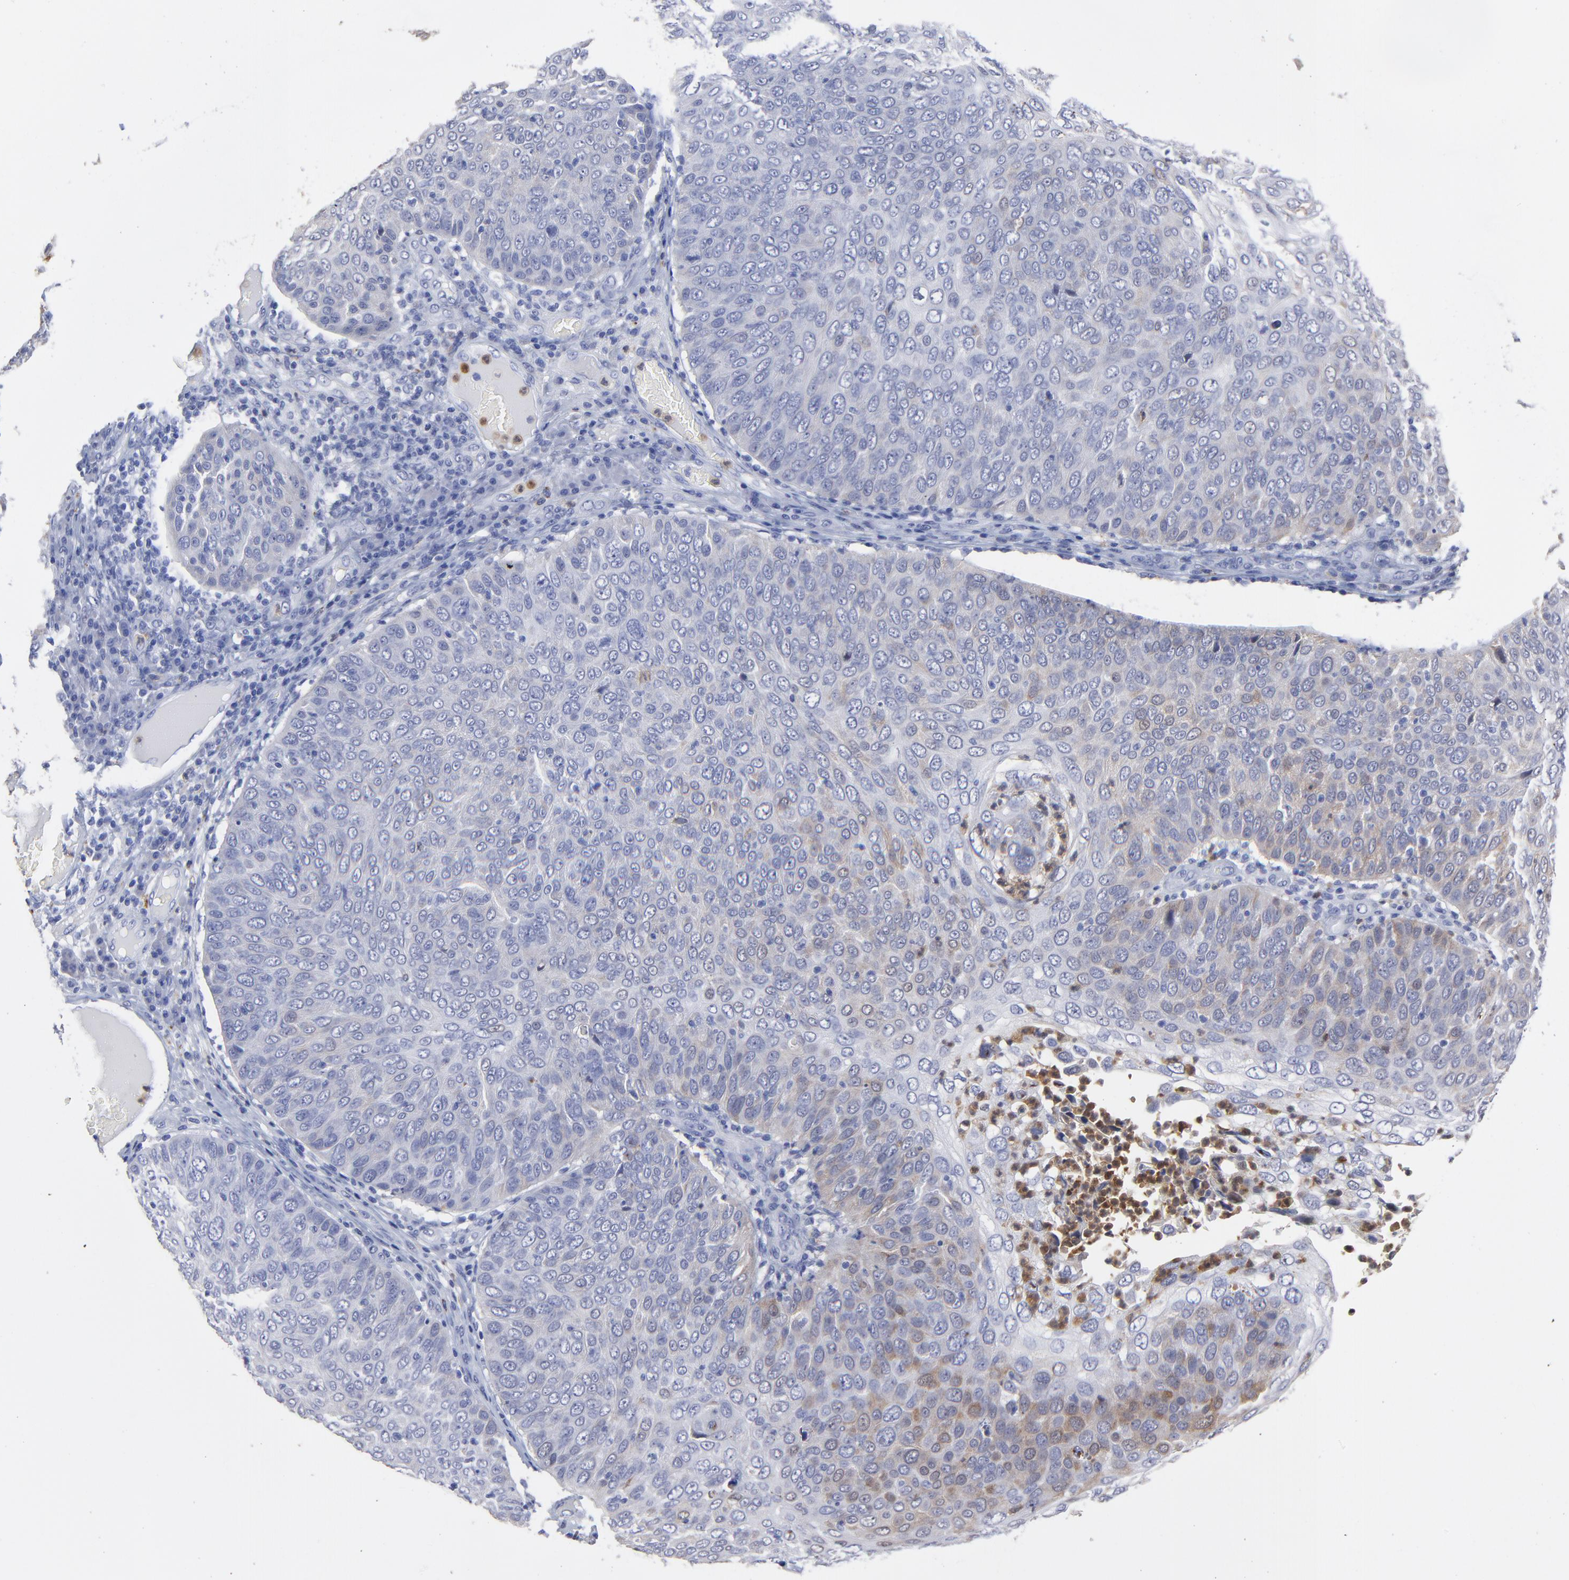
{"staining": {"intensity": "moderate", "quantity": "<25%", "location": "cytoplasmic/membranous,nuclear"}, "tissue": "skin cancer", "cell_type": "Tumor cells", "image_type": "cancer", "snomed": [{"axis": "morphology", "description": "Squamous cell carcinoma, NOS"}, {"axis": "topography", "description": "Skin"}], "caption": "This photomicrograph exhibits immunohistochemistry (IHC) staining of human squamous cell carcinoma (skin), with low moderate cytoplasmic/membranous and nuclear staining in approximately <25% of tumor cells.", "gene": "SMARCA1", "patient": {"sex": "male", "age": 87}}